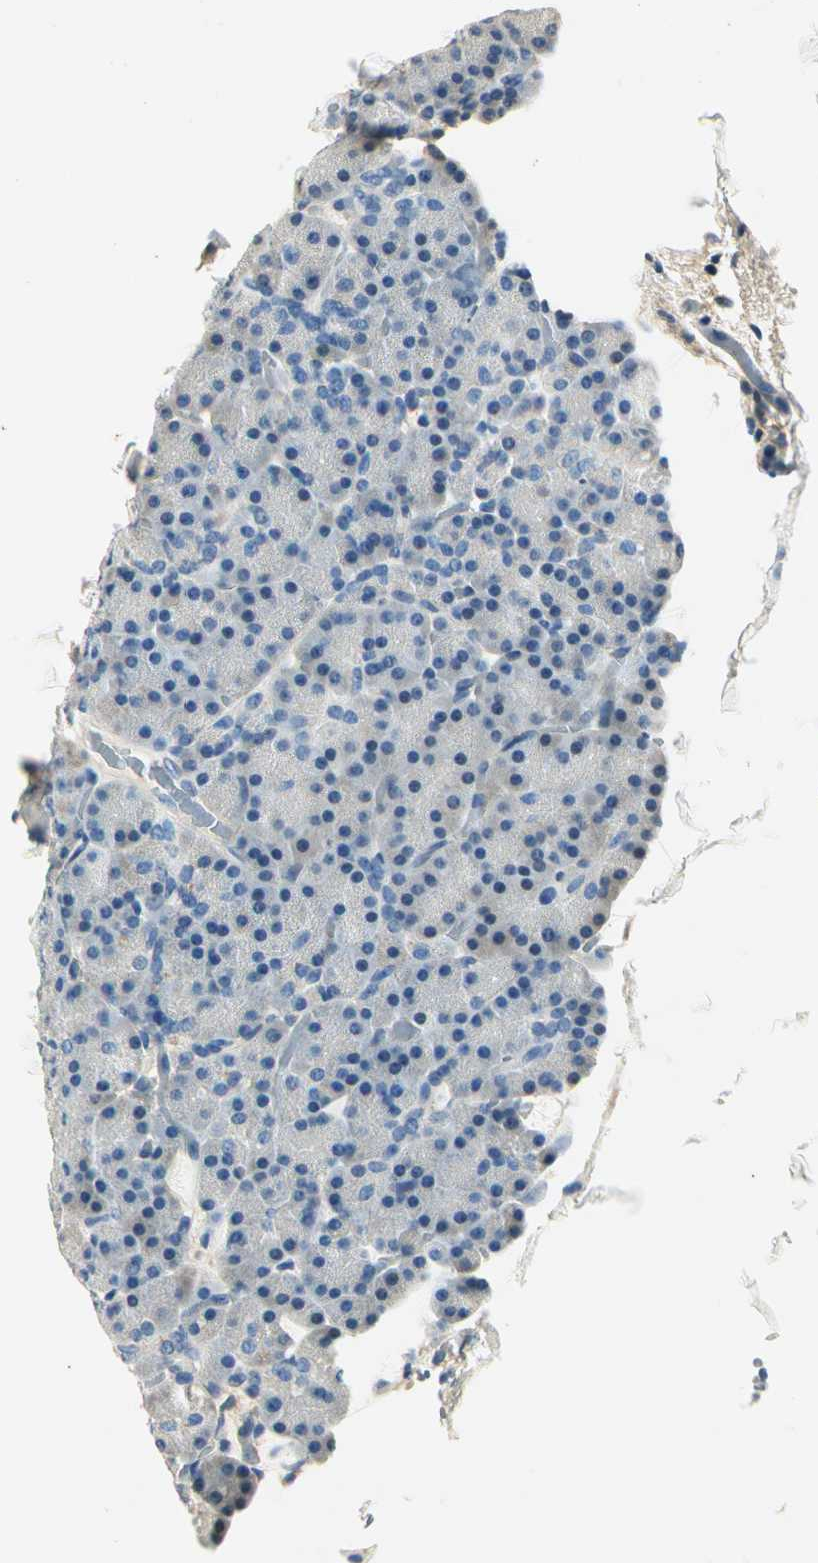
{"staining": {"intensity": "negative", "quantity": "none", "location": "none"}, "tissue": "pancreas", "cell_type": "Exocrine glandular cells", "image_type": "normal", "snomed": [{"axis": "morphology", "description": "Normal tissue, NOS"}, {"axis": "topography", "description": "Pancreas"}], "caption": "Protein analysis of unremarkable pancreas shows no significant expression in exocrine glandular cells. (DAB (3,3'-diaminobenzidine) IHC, high magnification).", "gene": "TGFBR3", "patient": {"sex": "female", "age": 35}}